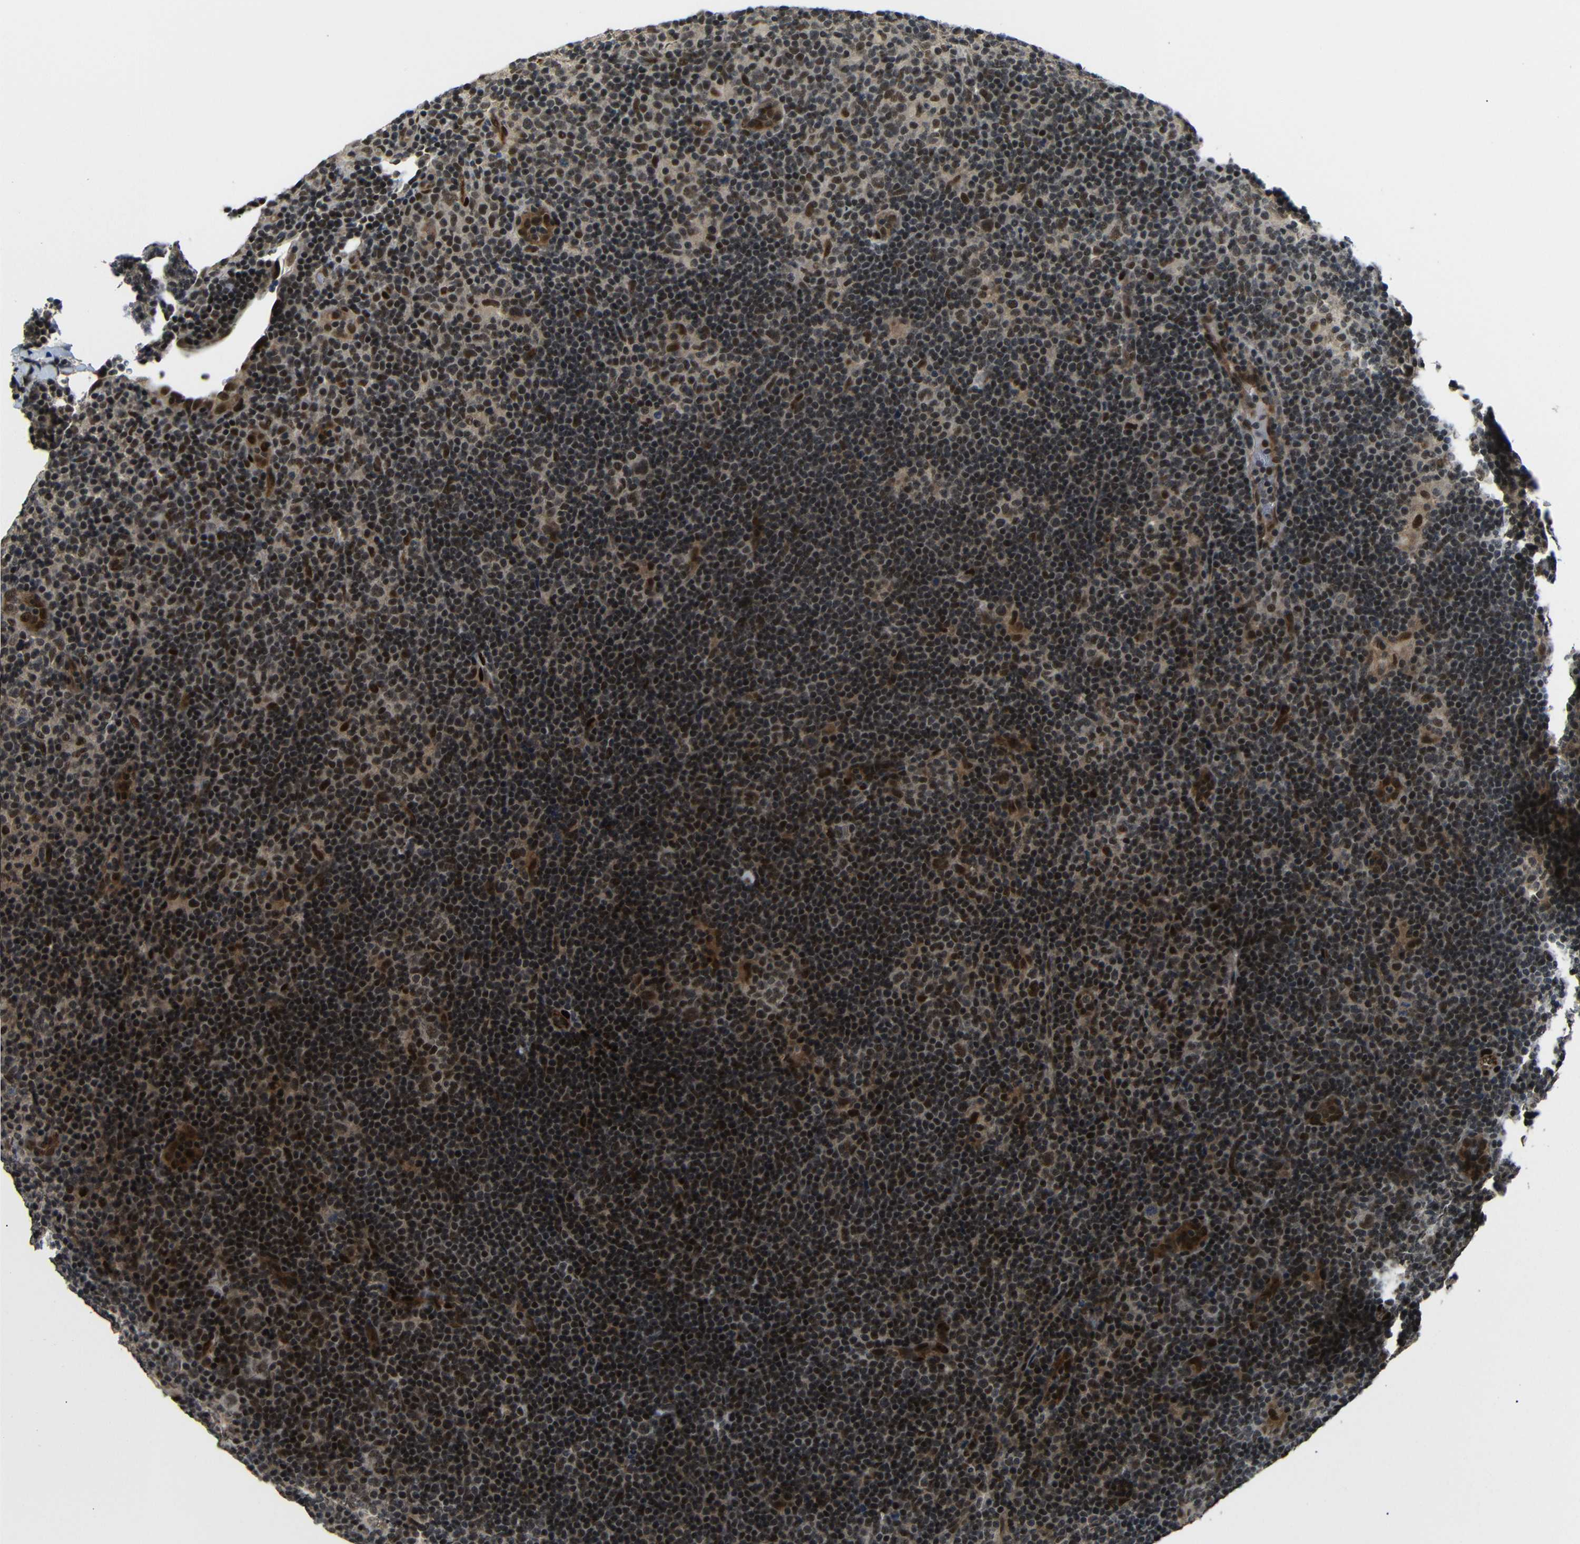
{"staining": {"intensity": "moderate", "quantity": "25%-75%", "location": "nuclear"}, "tissue": "lymphoma", "cell_type": "Tumor cells", "image_type": "cancer", "snomed": [{"axis": "morphology", "description": "Hodgkin's disease, NOS"}, {"axis": "topography", "description": "Lymph node"}], "caption": "This photomicrograph demonstrates IHC staining of human lymphoma, with medium moderate nuclear positivity in approximately 25%-75% of tumor cells.", "gene": "TBX2", "patient": {"sex": "female", "age": 57}}